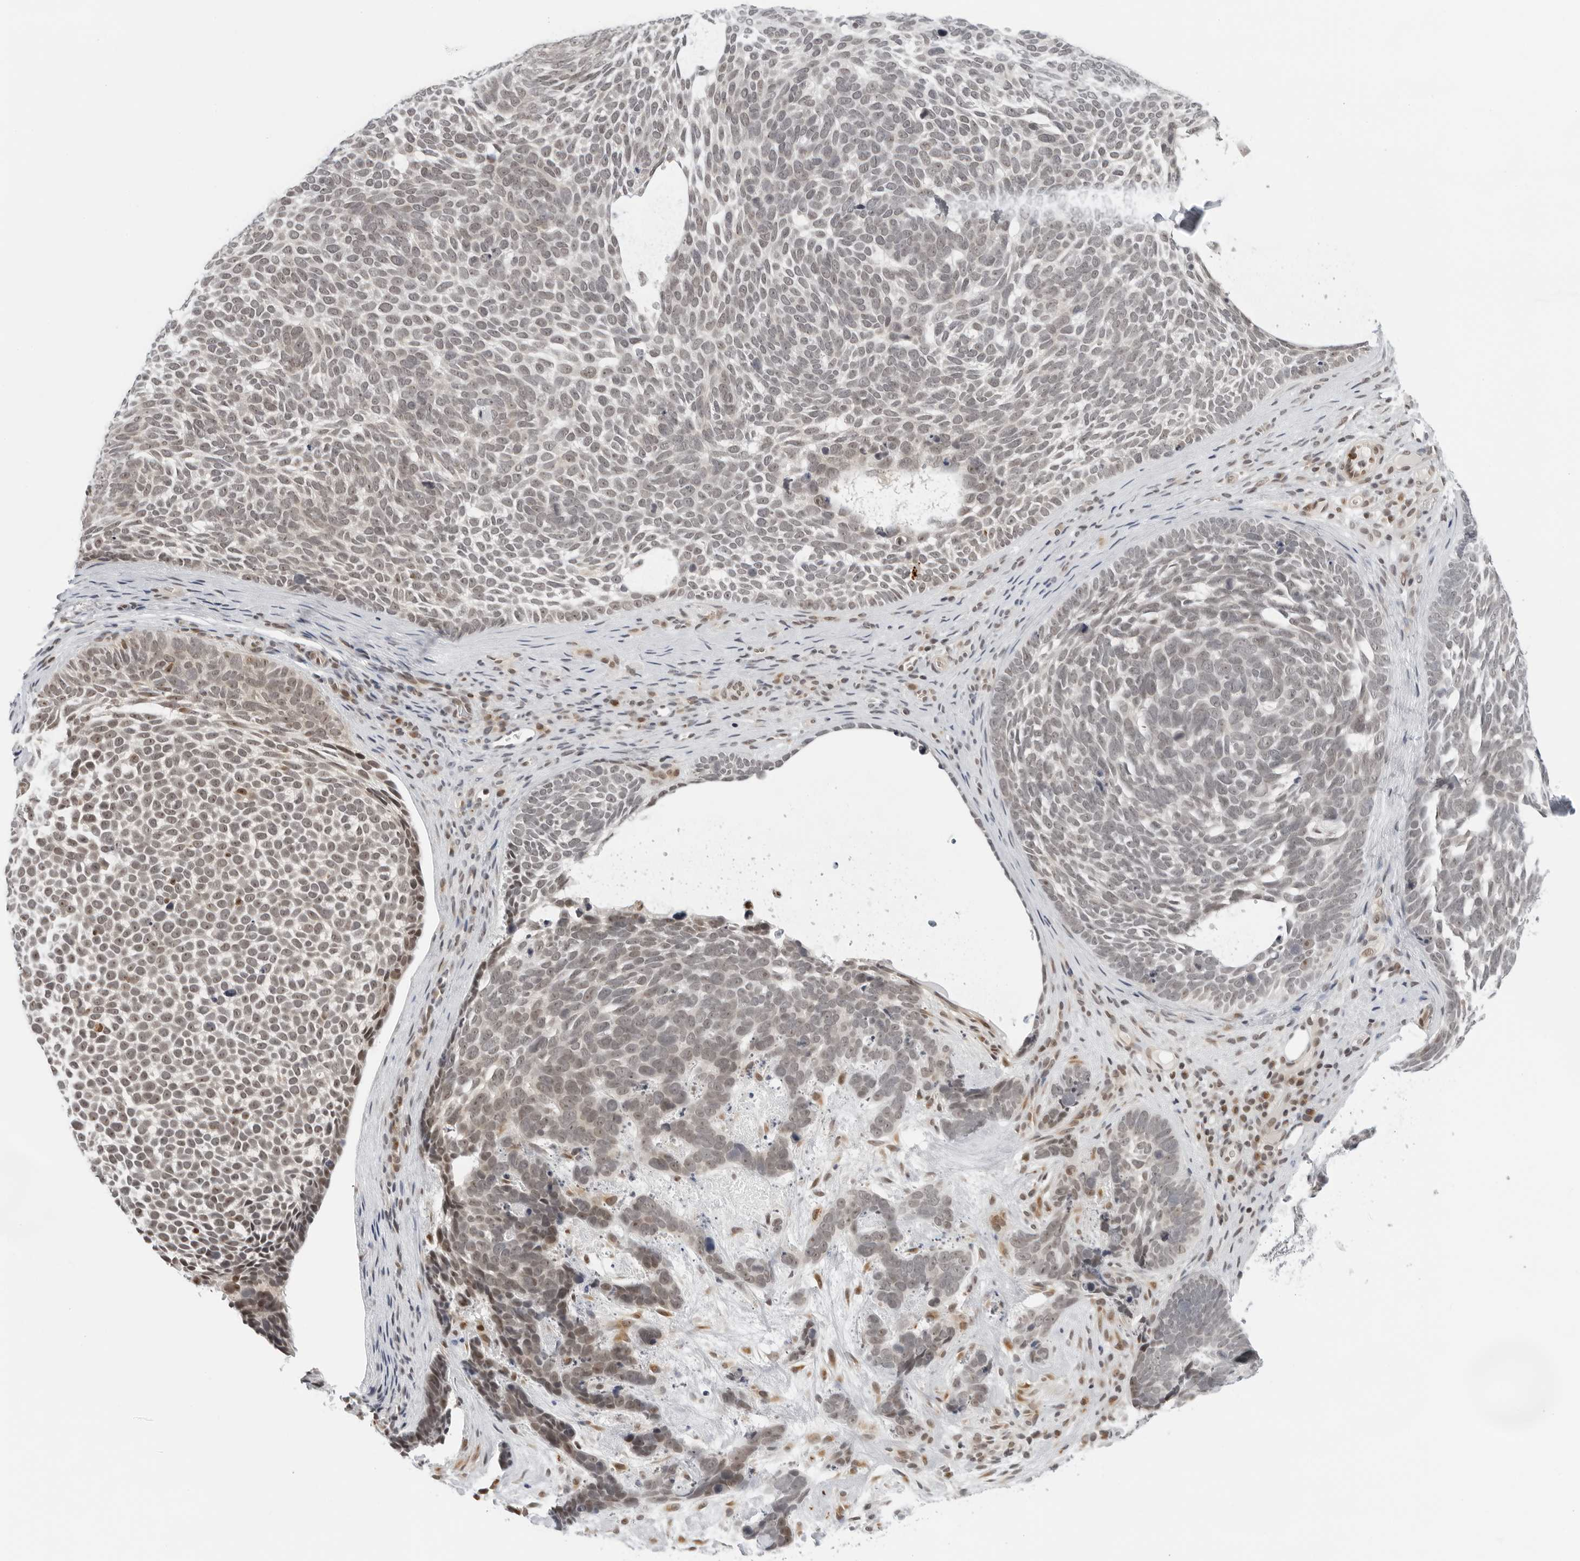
{"staining": {"intensity": "weak", "quantity": "<25%", "location": "nuclear"}, "tissue": "skin cancer", "cell_type": "Tumor cells", "image_type": "cancer", "snomed": [{"axis": "morphology", "description": "Basal cell carcinoma"}, {"axis": "topography", "description": "Skin"}], "caption": "This is a micrograph of immunohistochemistry staining of skin cancer (basal cell carcinoma), which shows no positivity in tumor cells.", "gene": "TOX4", "patient": {"sex": "female", "age": 85}}